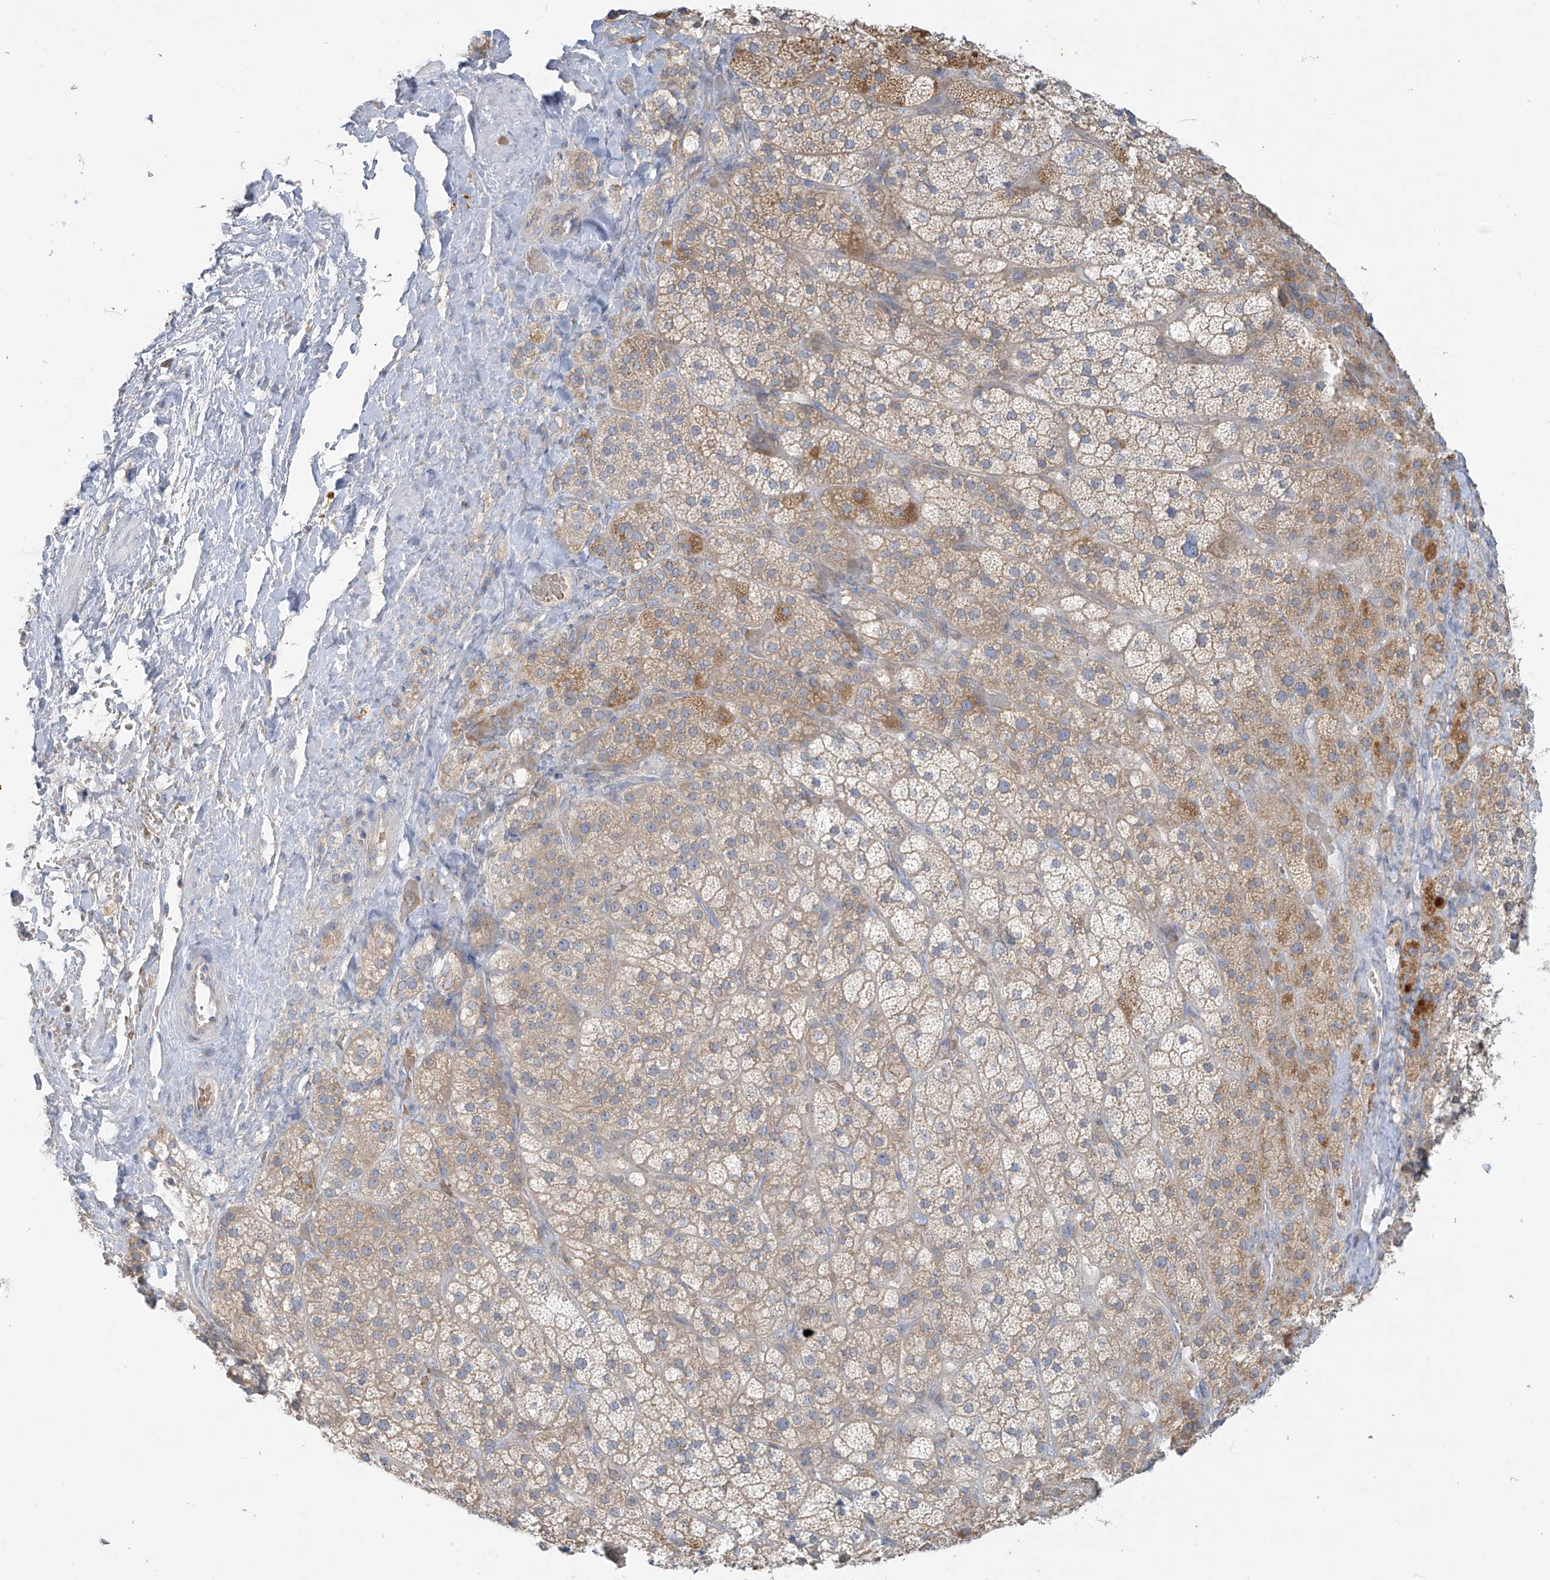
{"staining": {"intensity": "moderate", "quantity": "25%-75%", "location": "cytoplasmic/membranous"}, "tissue": "adrenal gland", "cell_type": "Glandular cells", "image_type": "normal", "snomed": [{"axis": "morphology", "description": "Normal tissue, NOS"}, {"axis": "topography", "description": "Adrenal gland"}], "caption": "Immunohistochemical staining of normal human adrenal gland exhibits moderate cytoplasmic/membranous protein positivity in approximately 25%-75% of glandular cells. Nuclei are stained in blue.", "gene": "DGKQ", "patient": {"sex": "male", "age": 57}}